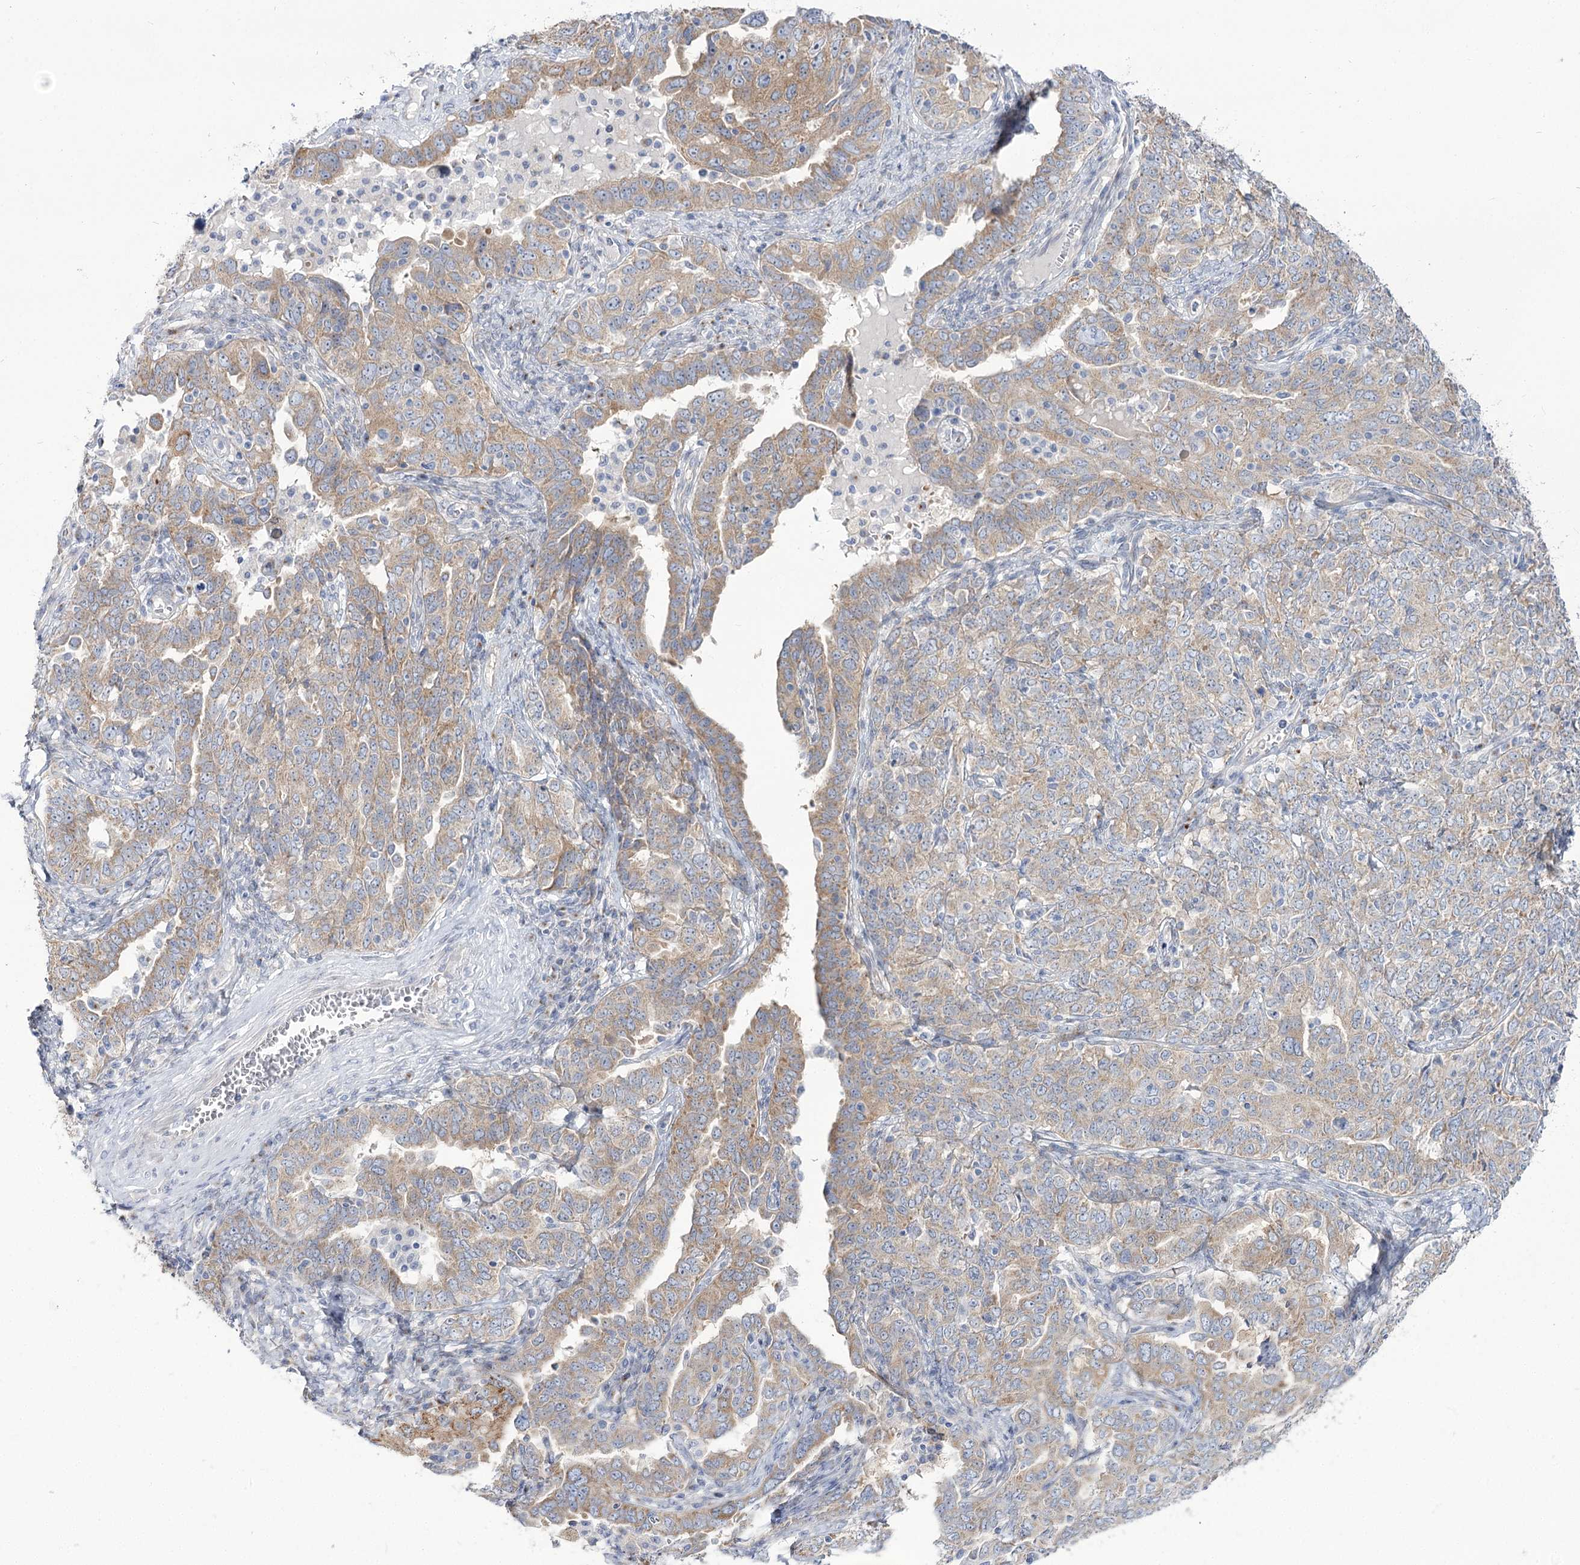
{"staining": {"intensity": "moderate", "quantity": "25%-75%", "location": "cytoplasmic/membranous"}, "tissue": "ovarian cancer", "cell_type": "Tumor cells", "image_type": "cancer", "snomed": [{"axis": "morphology", "description": "Carcinoma, endometroid"}, {"axis": "topography", "description": "Ovary"}], "caption": "Endometroid carcinoma (ovarian) stained with DAB (3,3'-diaminobenzidine) immunohistochemistry shows medium levels of moderate cytoplasmic/membranous expression in approximately 25%-75% of tumor cells. Ihc stains the protein of interest in brown and the nuclei are stained blue.", "gene": "SUOX", "patient": {"sex": "female", "age": 62}}